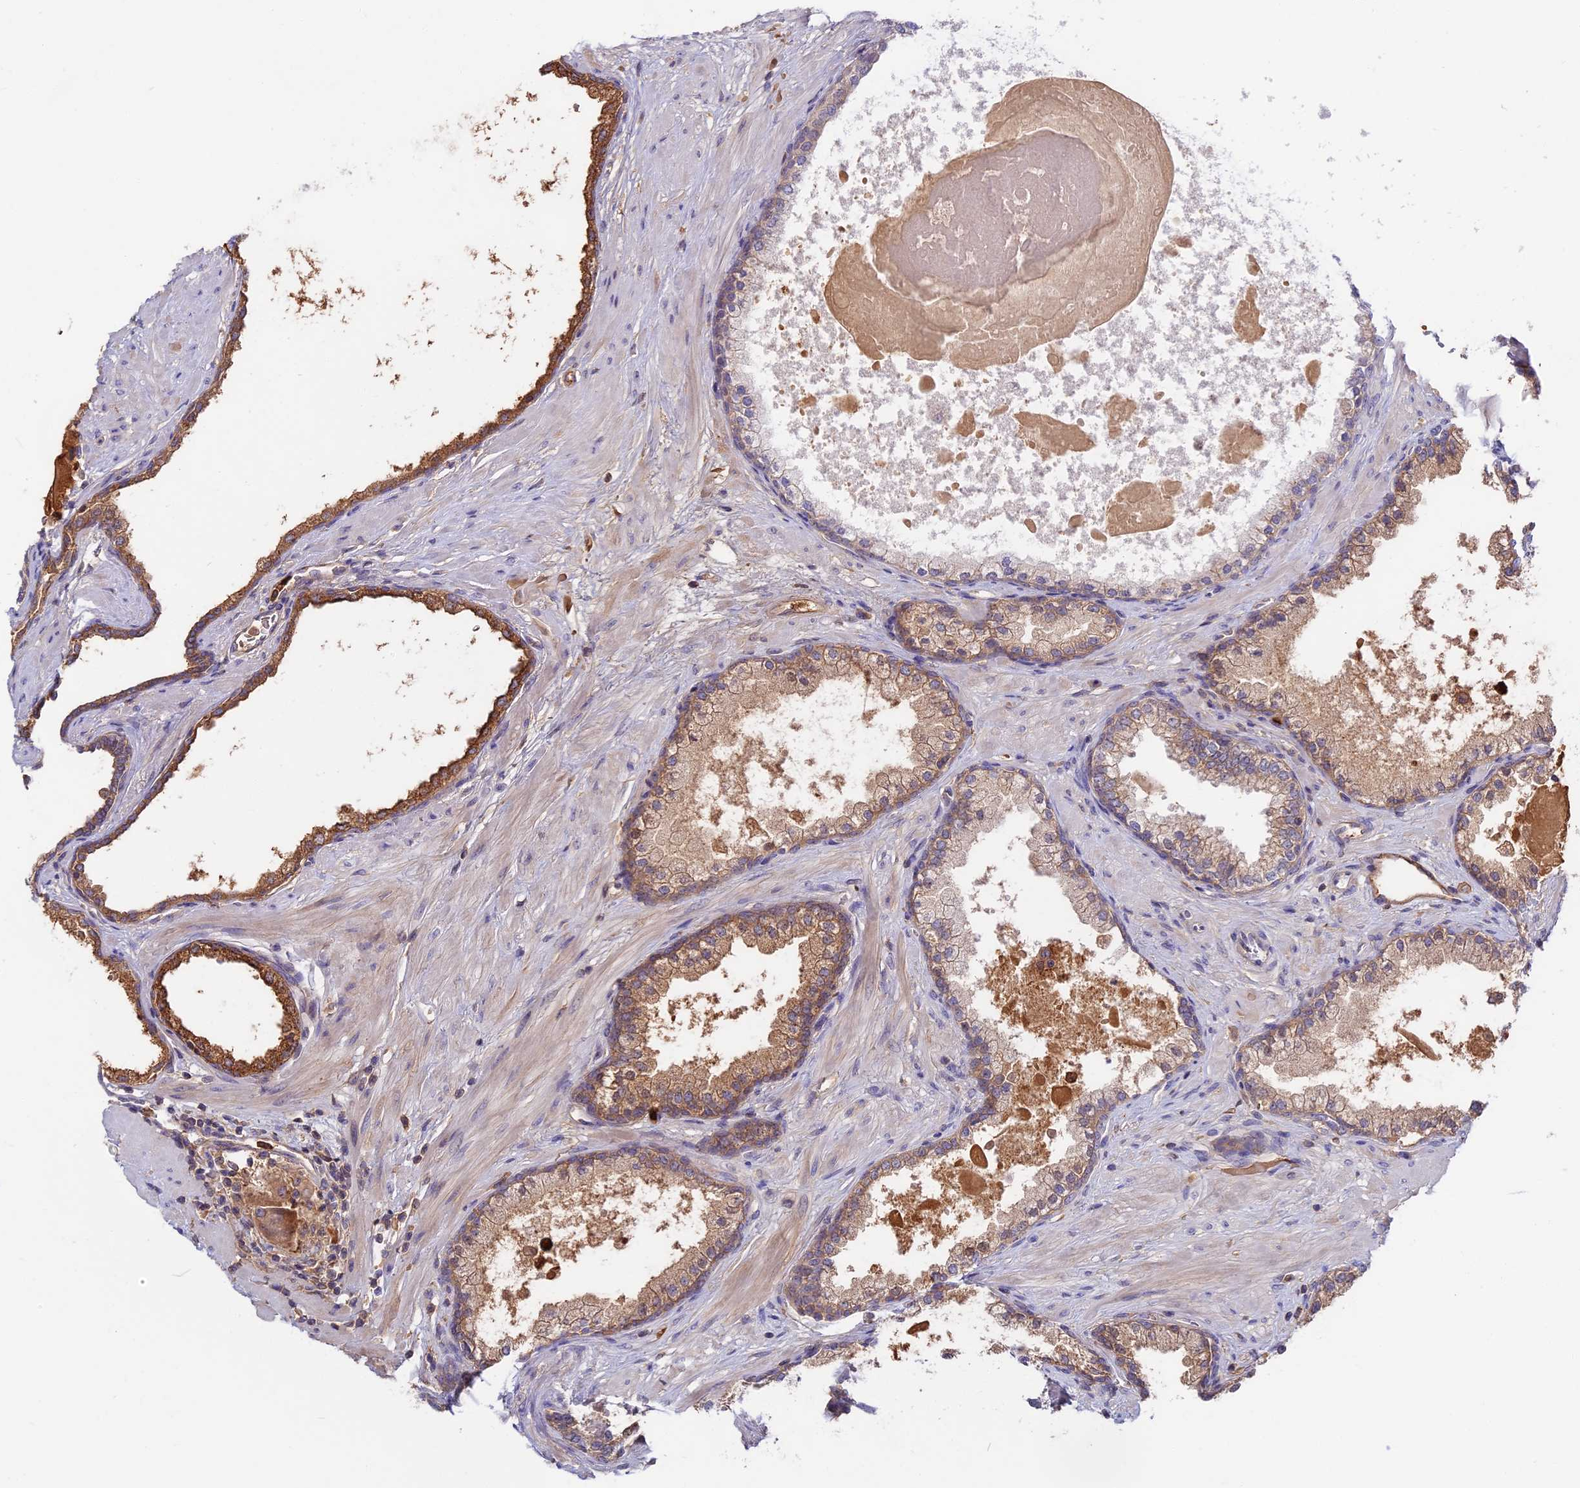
{"staining": {"intensity": "moderate", "quantity": "25%-75%", "location": "cytoplasmic/membranous"}, "tissue": "prostate", "cell_type": "Glandular cells", "image_type": "normal", "snomed": [{"axis": "morphology", "description": "Normal tissue, NOS"}, {"axis": "topography", "description": "Prostate"}], "caption": "This image demonstrates benign prostate stained with immunohistochemistry (IHC) to label a protein in brown. The cytoplasmic/membranous of glandular cells show moderate positivity for the protein. Nuclei are counter-stained blue.", "gene": "ADGRD1", "patient": {"sex": "male", "age": 57}}